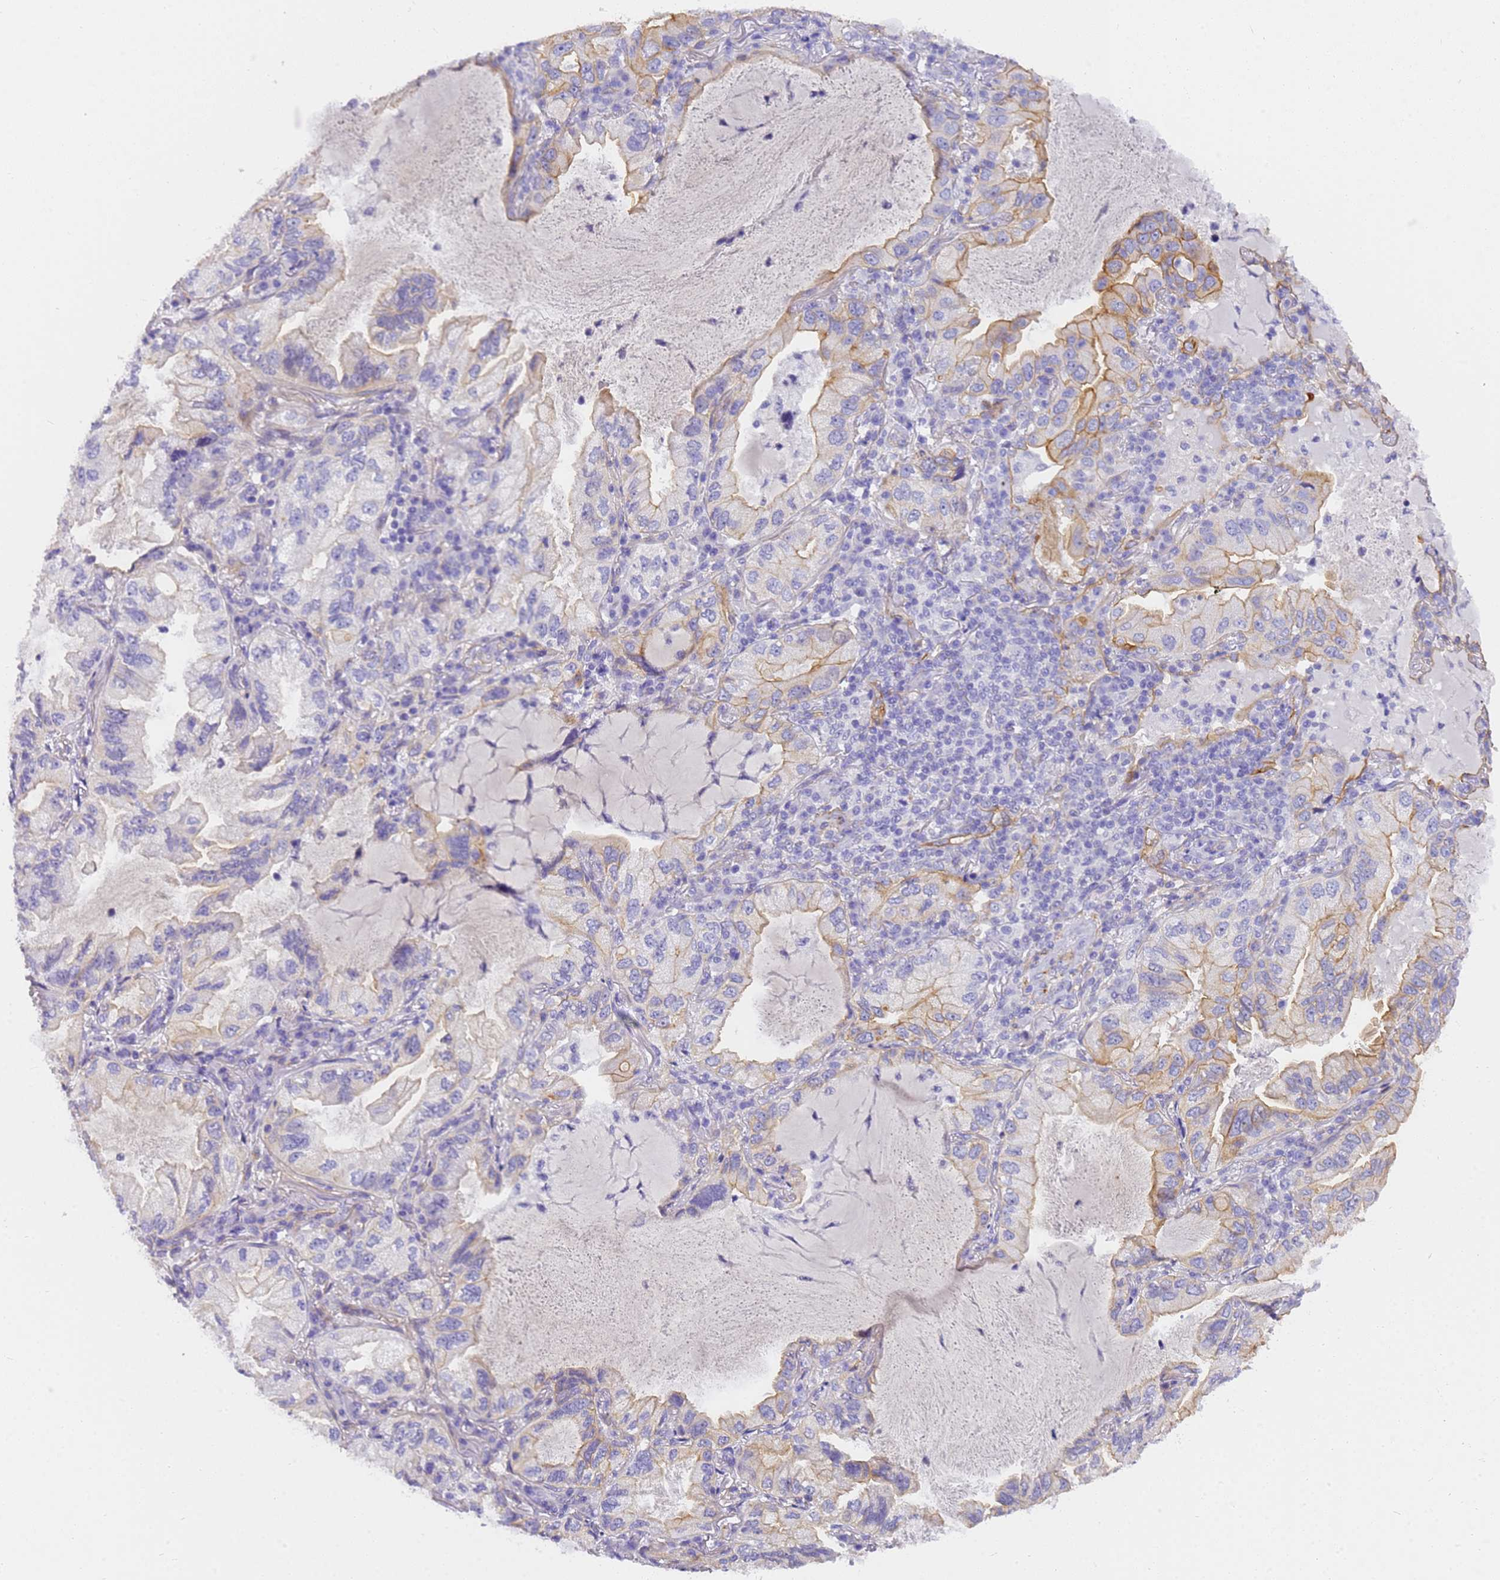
{"staining": {"intensity": "moderate", "quantity": "<25%", "location": "cytoplasmic/membranous"}, "tissue": "lung cancer", "cell_type": "Tumor cells", "image_type": "cancer", "snomed": [{"axis": "morphology", "description": "Adenocarcinoma, NOS"}, {"axis": "topography", "description": "Lung"}], "caption": "Lung cancer tissue reveals moderate cytoplasmic/membranous staining in about <25% of tumor cells", "gene": "MVB12A", "patient": {"sex": "female", "age": 69}}